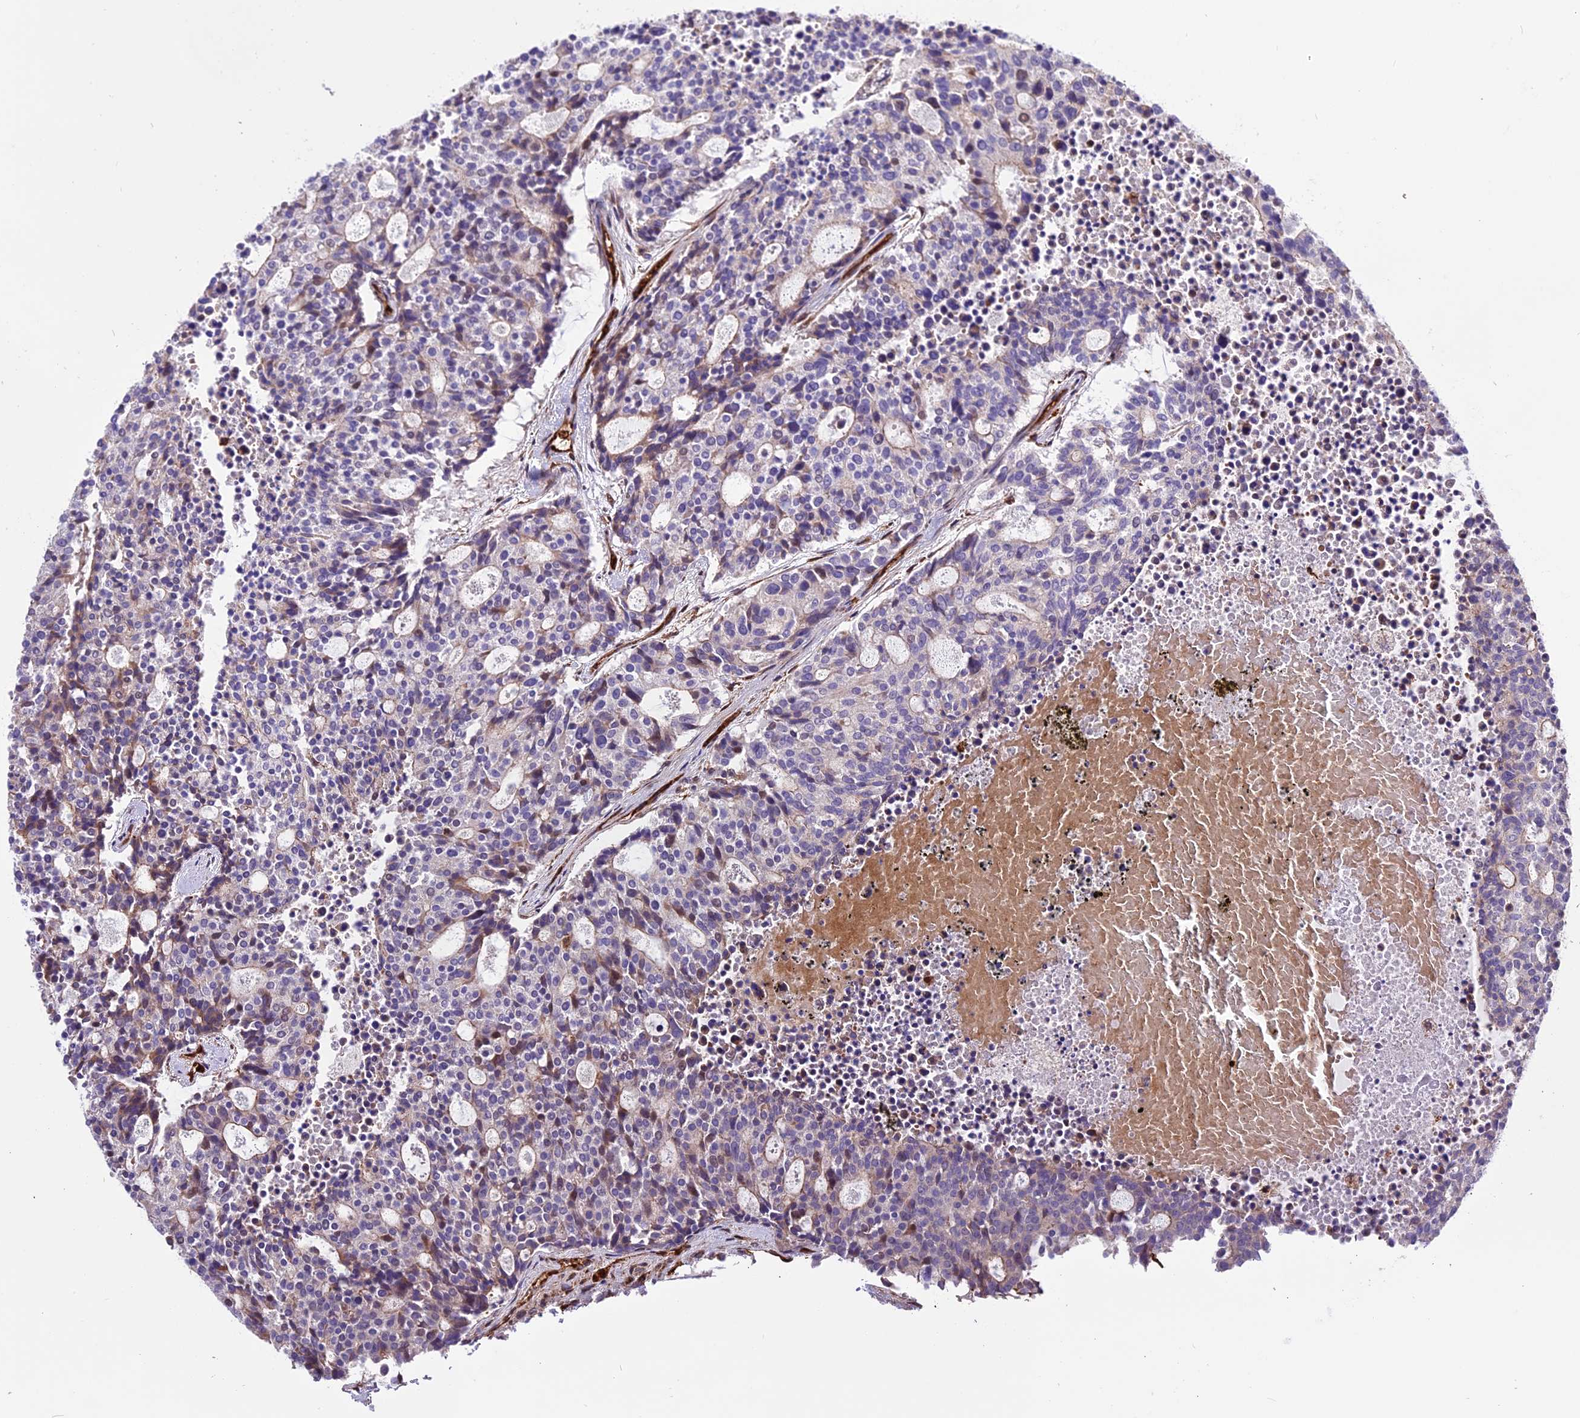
{"staining": {"intensity": "negative", "quantity": "none", "location": "none"}, "tissue": "carcinoid", "cell_type": "Tumor cells", "image_type": "cancer", "snomed": [{"axis": "morphology", "description": "Carcinoid, malignant, NOS"}, {"axis": "topography", "description": "Pancreas"}], "caption": "The photomicrograph exhibits no staining of tumor cells in carcinoid (malignant). (DAB IHC, high magnification).", "gene": "CD99L2", "patient": {"sex": "female", "age": 54}}